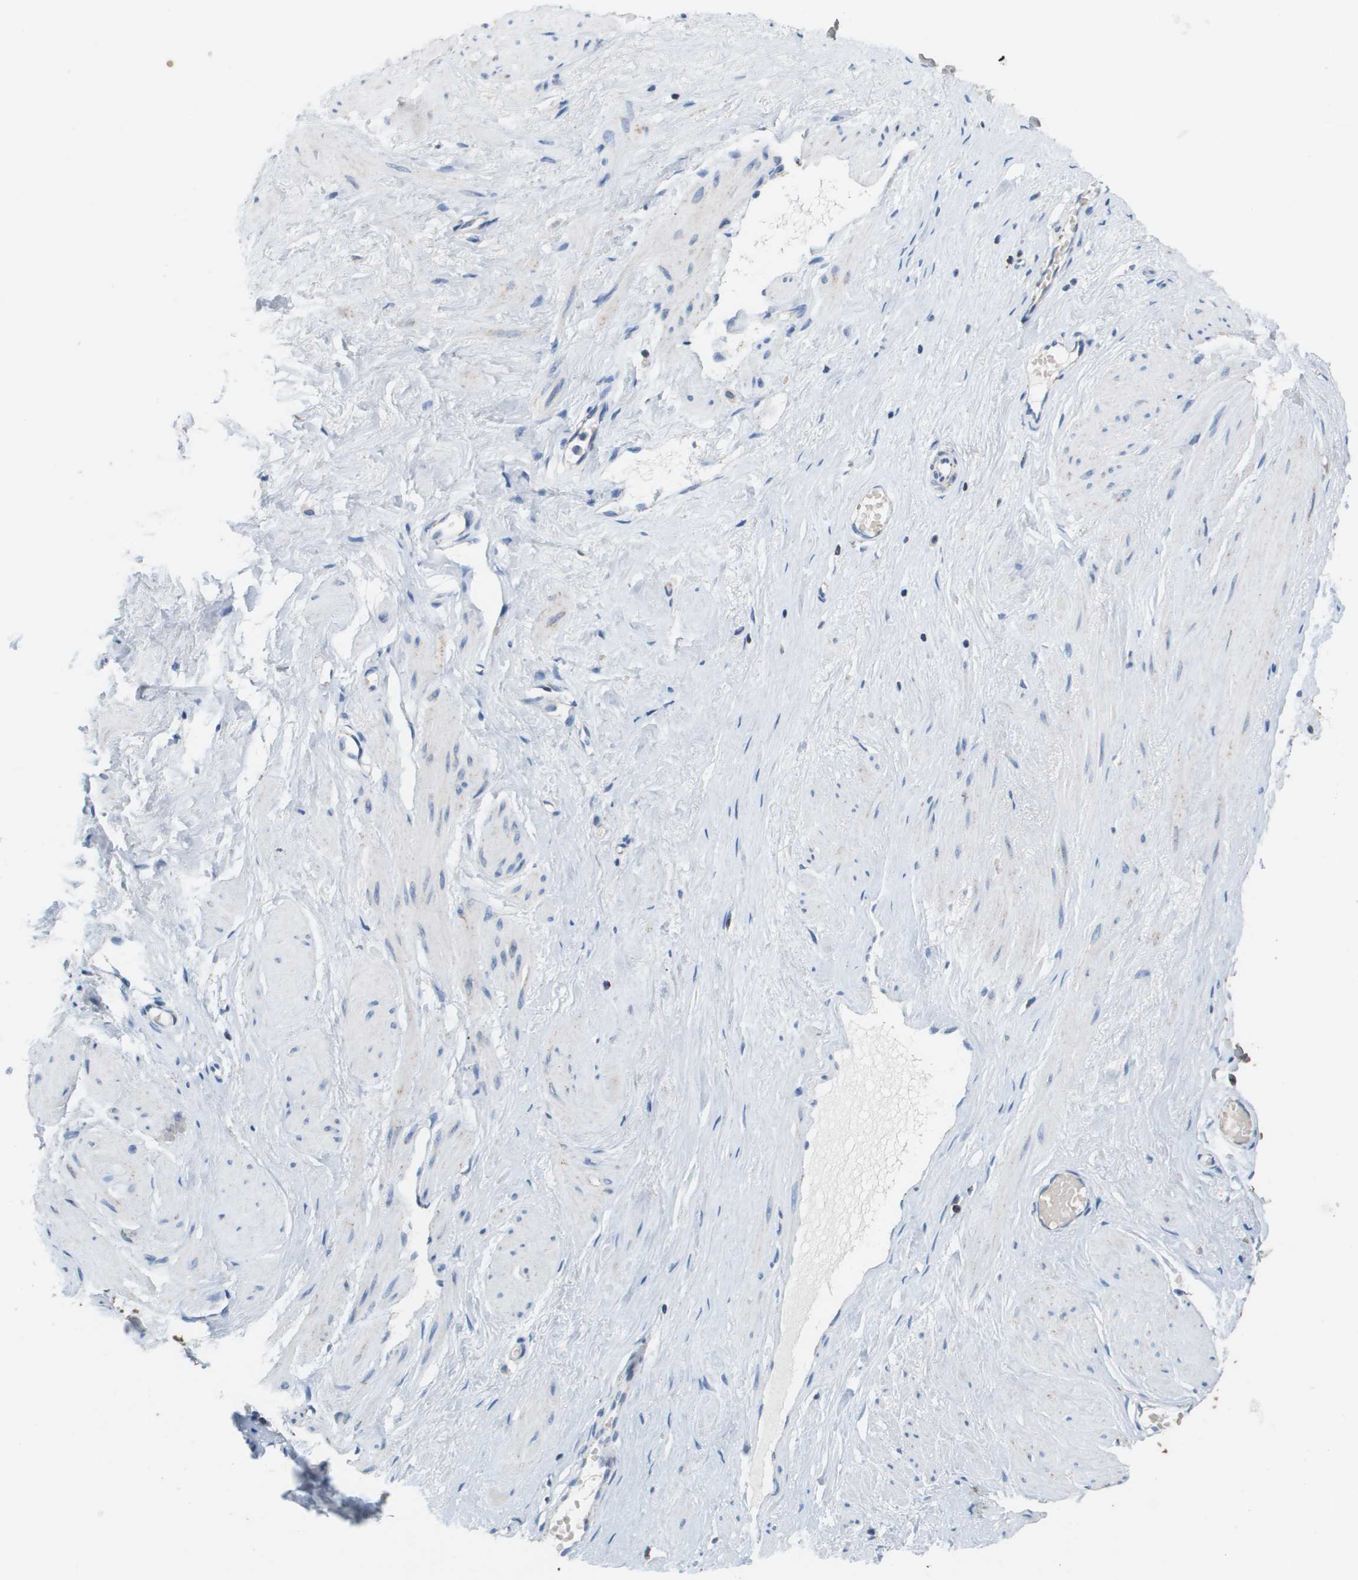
{"staining": {"intensity": "negative", "quantity": "none", "location": "none"}, "tissue": "adipose tissue", "cell_type": "Adipocytes", "image_type": "normal", "snomed": [{"axis": "morphology", "description": "Normal tissue, NOS"}, {"axis": "topography", "description": "Soft tissue"}, {"axis": "topography", "description": "Vascular tissue"}], "caption": "Adipocytes are negative for brown protein staining in unremarkable adipose tissue.", "gene": "ATP5F1B", "patient": {"sex": "female", "age": 35}}